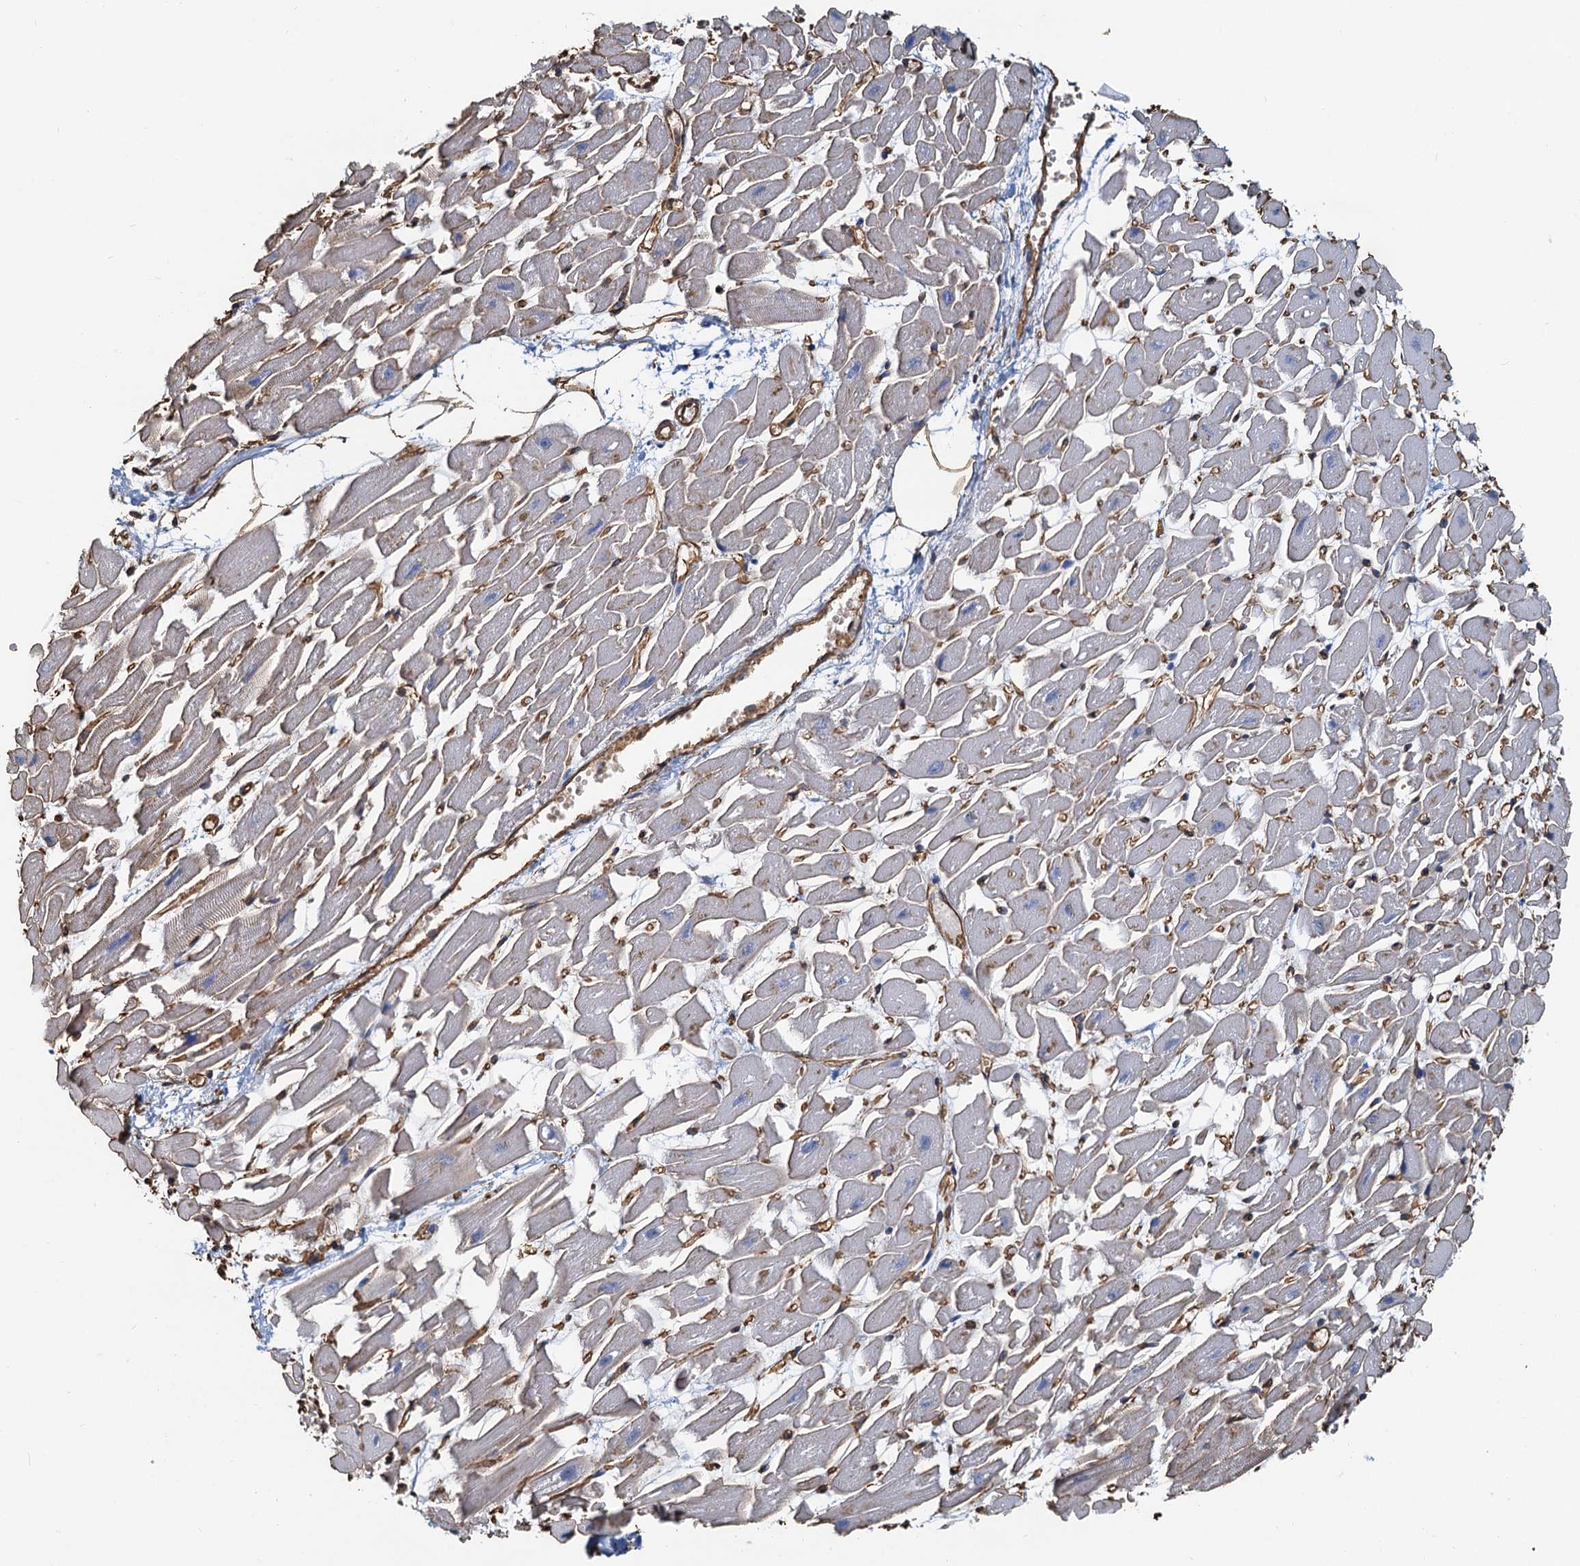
{"staining": {"intensity": "moderate", "quantity": "<25%", "location": "cytoplasmic/membranous"}, "tissue": "heart muscle", "cell_type": "Cardiomyocytes", "image_type": "normal", "snomed": [{"axis": "morphology", "description": "Normal tissue, NOS"}, {"axis": "topography", "description": "Heart"}], "caption": "A high-resolution photomicrograph shows IHC staining of benign heart muscle, which demonstrates moderate cytoplasmic/membranous staining in approximately <25% of cardiomyocytes. Nuclei are stained in blue.", "gene": "DGKG", "patient": {"sex": "female", "age": 64}}